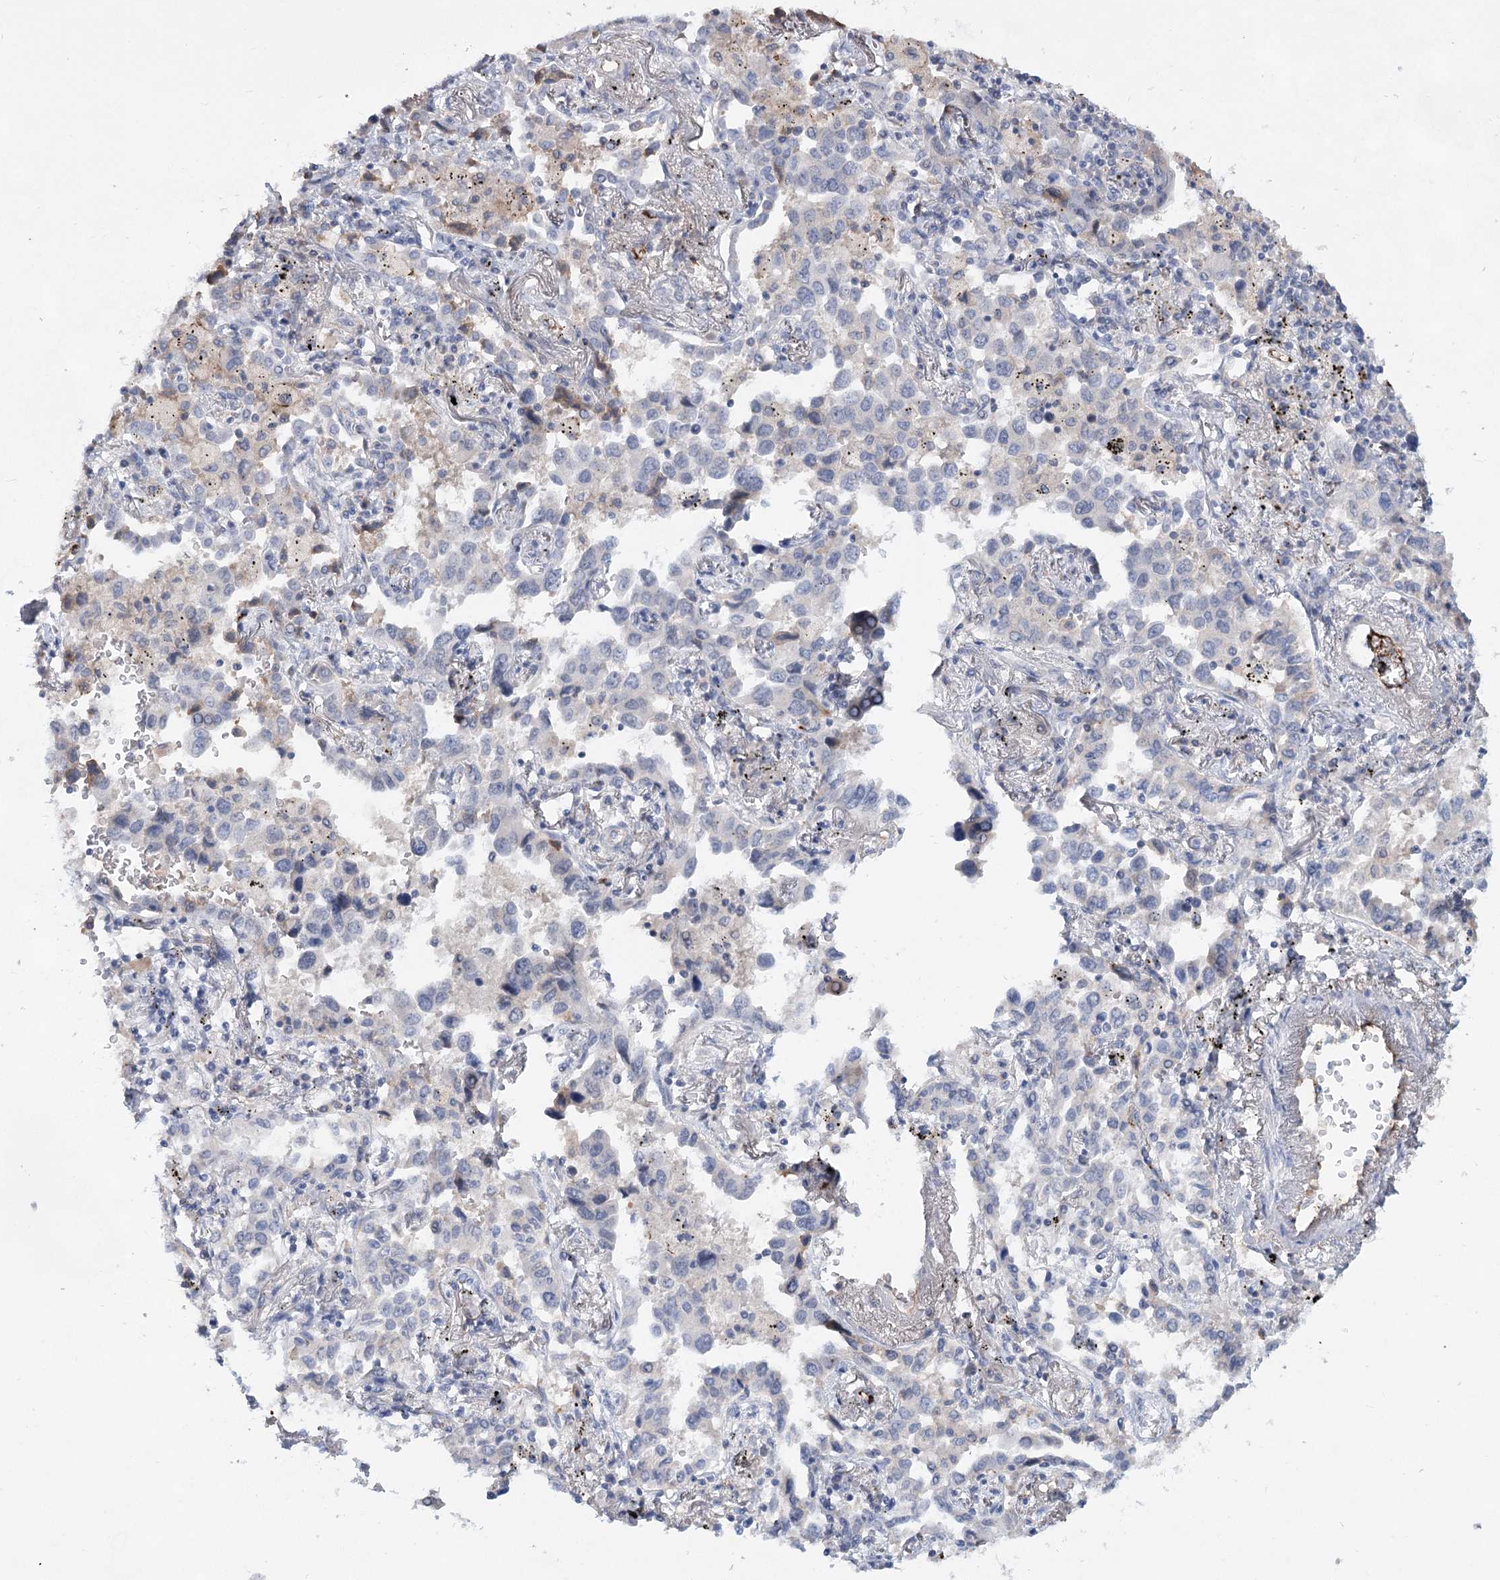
{"staining": {"intensity": "negative", "quantity": "none", "location": "none"}, "tissue": "lung cancer", "cell_type": "Tumor cells", "image_type": "cancer", "snomed": [{"axis": "morphology", "description": "Adenocarcinoma, NOS"}, {"axis": "topography", "description": "Lung"}], "caption": "A high-resolution image shows immunohistochemistry (IHC) staining of lung adenocarcinoma, which displays no significant expression in tumor cells.", "gene": "TASOR2", "patient": {"sex": "male", "age": 67}}